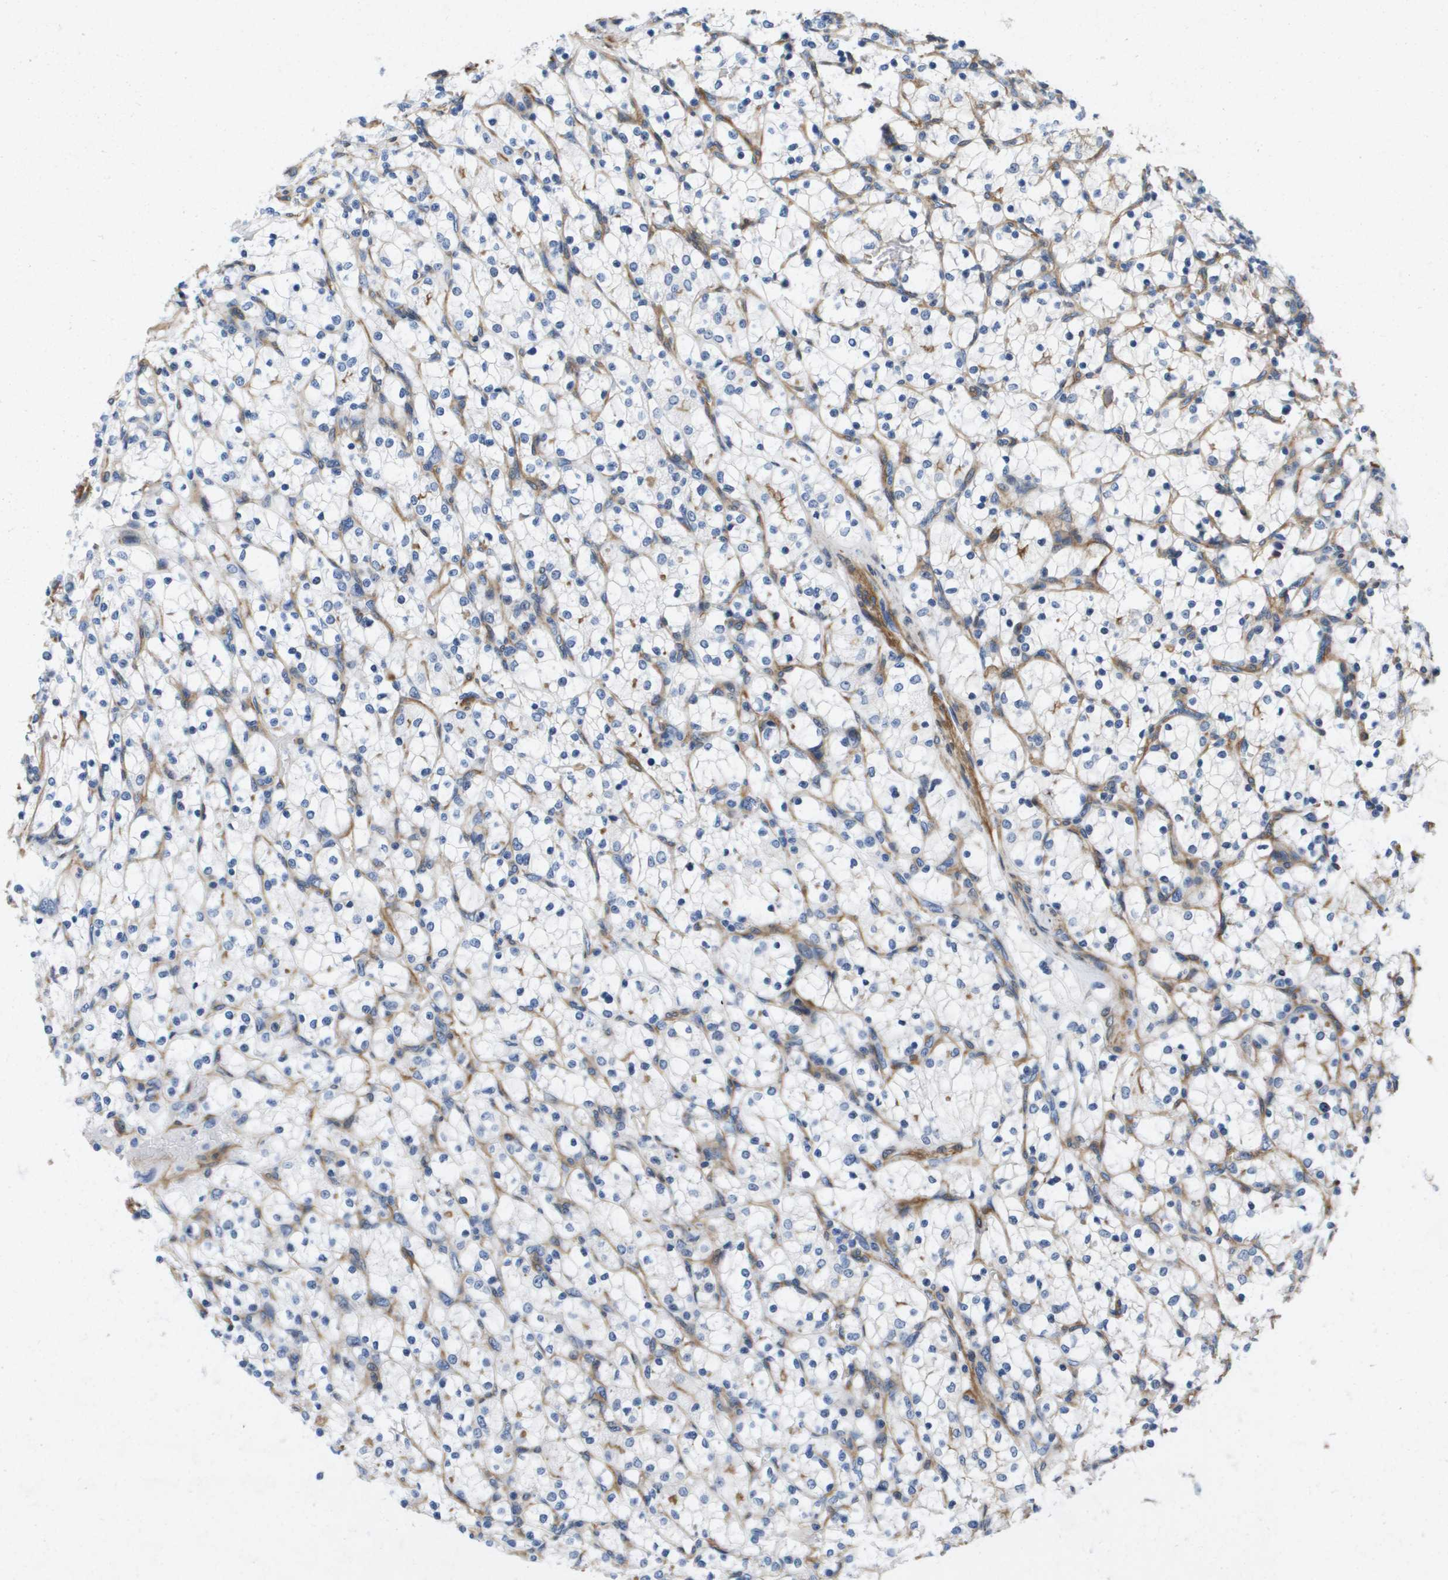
{"staining": {"intensity": "negative", "quantity": "none", "location": "none"}, "tissue": "renal cancer", "cell_type": "Tumor cells", "image_type": "cancer", "snomed": [{"axis": "morphology", "description": "Adenocarcinoma, NOS"}, {"axis": "topography", "description": "Kidney"}], "caption": "Immunohistochemical staining of human adenocarcinoma (renal) demonstrates no significant staining in tumor cells.", "gene": "LPP", "patient": {"sex": "female", "age": 69}}